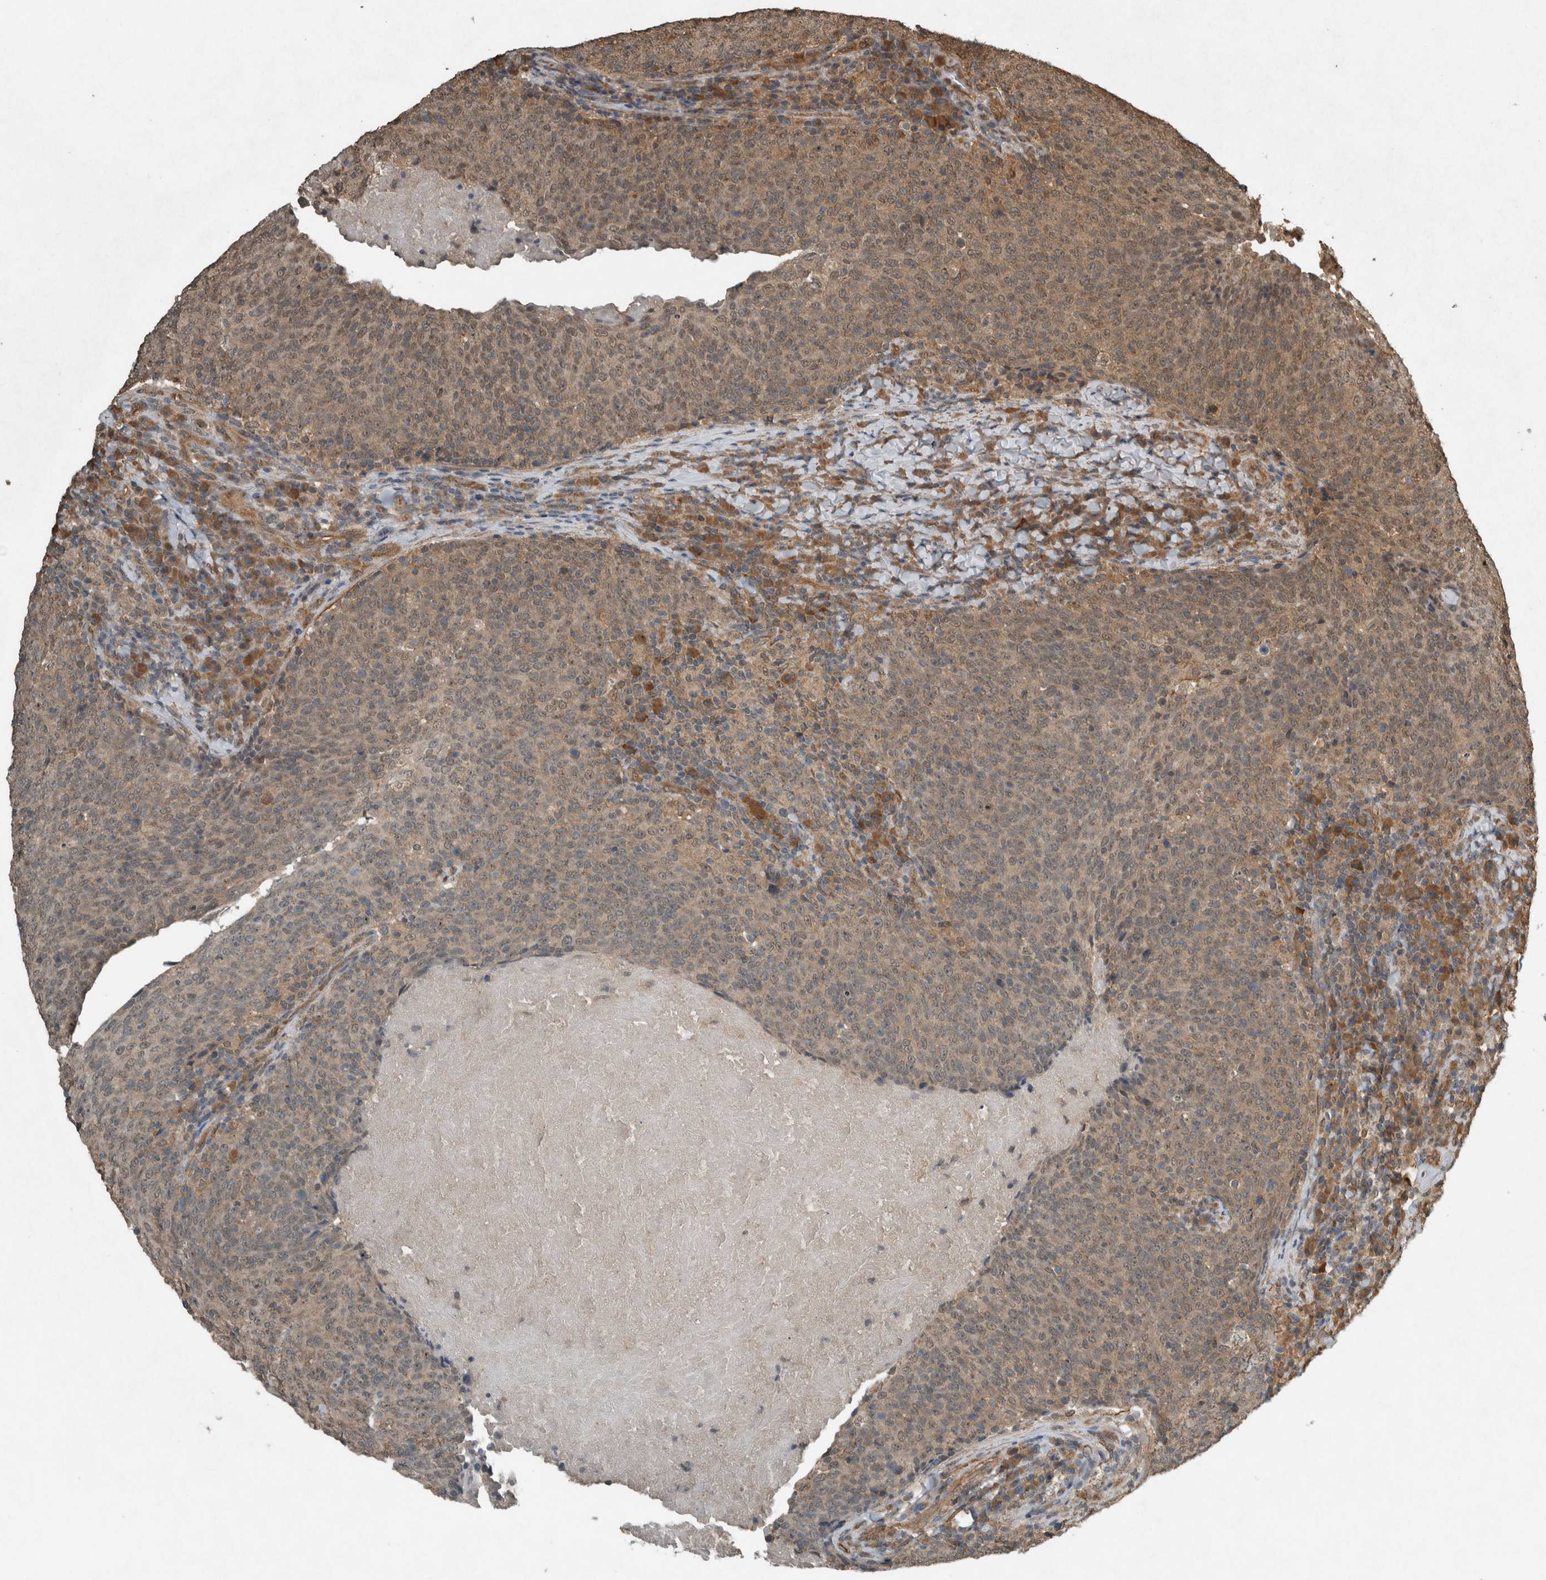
{"staining": {"intensity": "moderate", "quantity": "25%-75%", "location": "cytoplasmic/membranous"}, "tissue": "head and neck cancer", "cell_type": "Tumor cells", "image_type": "cancer", "snomed": [{"axis": "morphology", "description": "Squamous cell carcinoma, NOS"}, {"axis": "morphology", "description": "Squamous cell carcinoma, metastatic, NOS"}, {"axis": "topography", "description": "Lymph node"}, {"axis": "topography", "description": "Head-Neck"}], "caption": "There is medium levels of moderate cytoplasmic/membranous staining in tumor cells of head and neck metastatic squamous cell carcinoma, as demonstrated by immunohistochemical staining (brown color).", "gene": "ARHGEF12", "patient": {"sex": "male", "age": 62}}